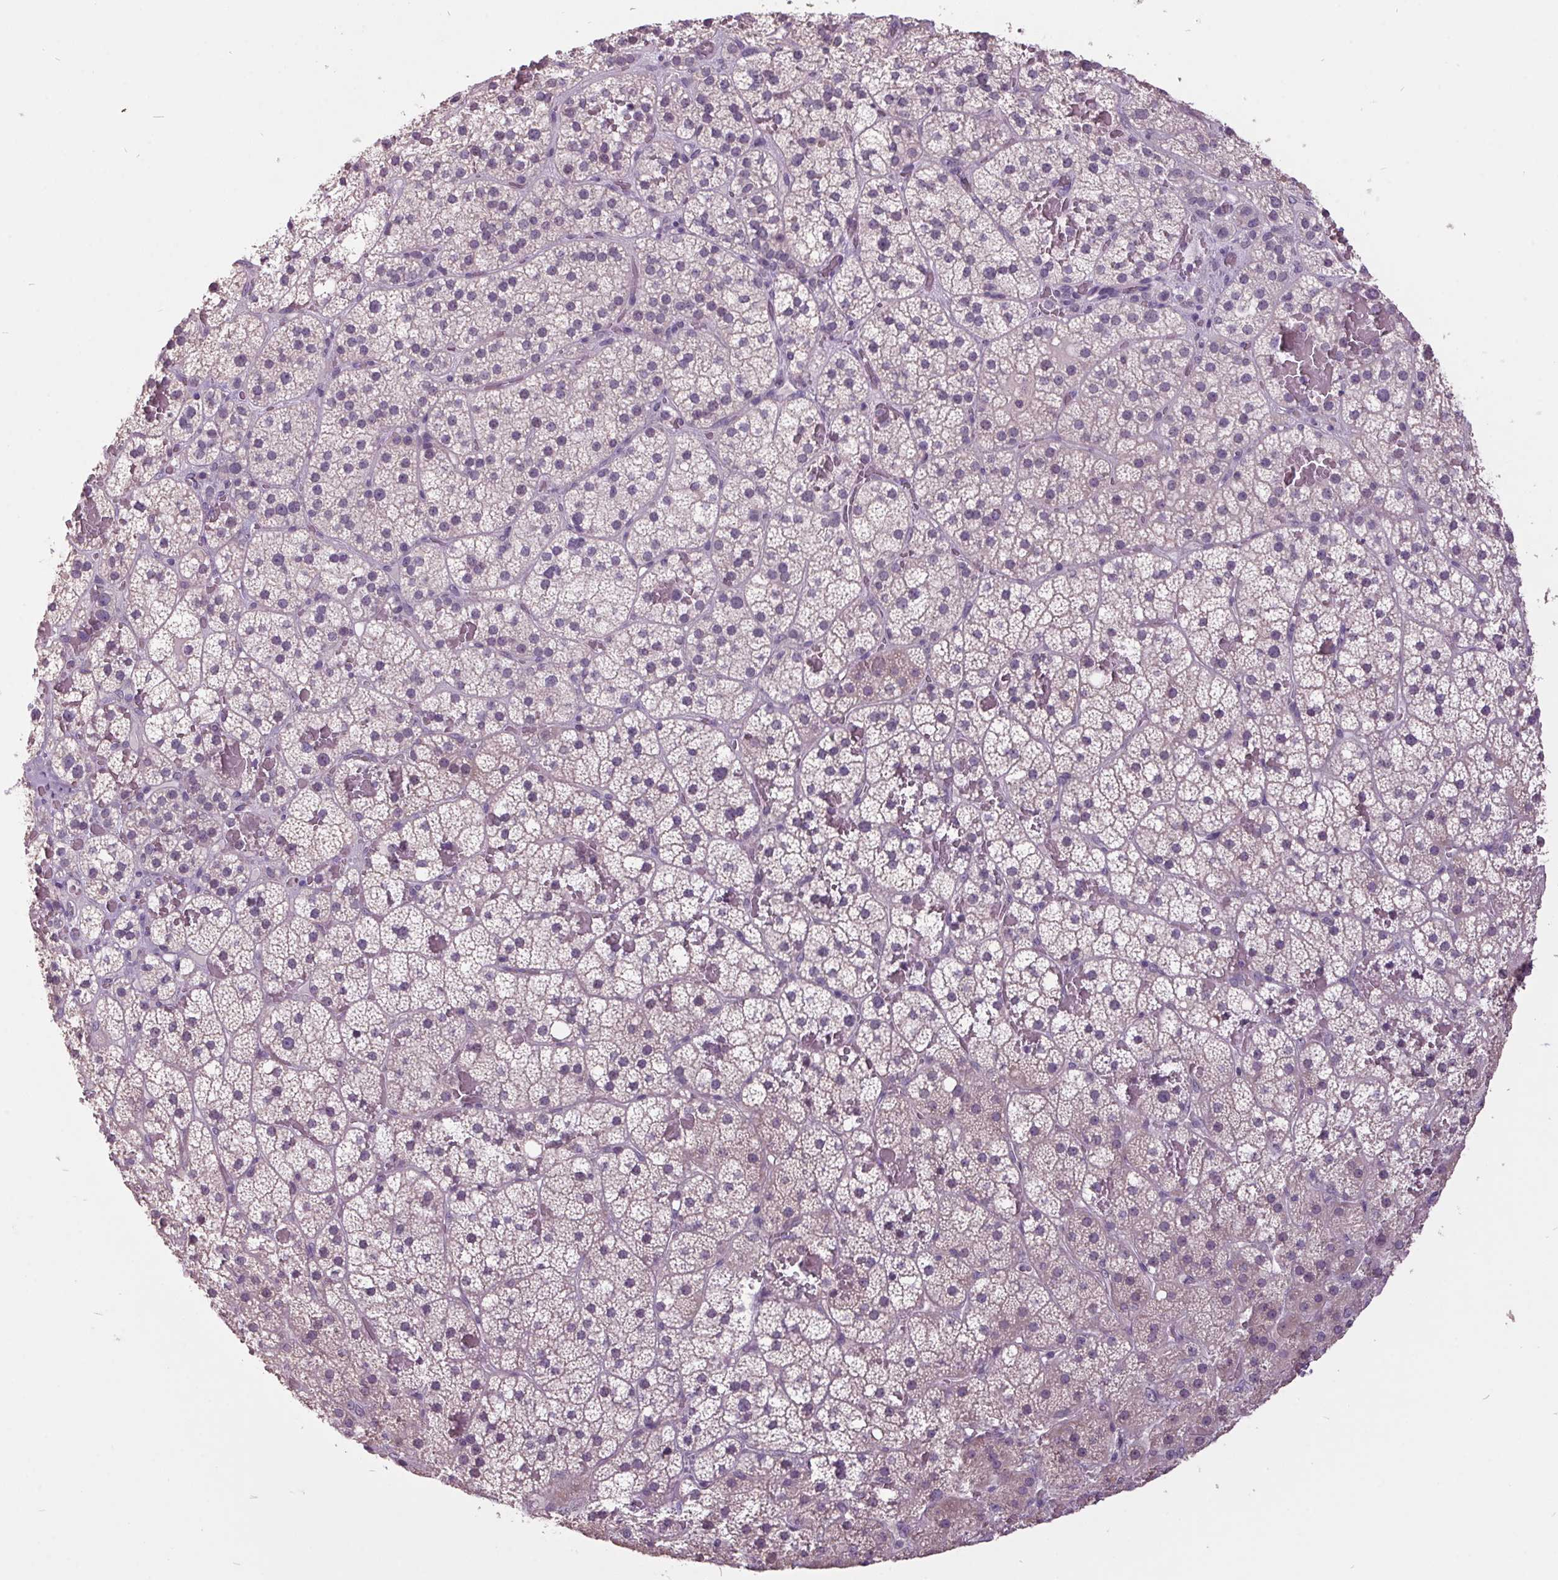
{"staining": {"intensity": "negative", "quantity": "none", "location": "none"}, "tissue": "adrenal gland", "cell_type": "Glandular cells", "image_type": "normal", "snomed": [{"axis": "morphology", "description": "Normal tissue, NOS"}, {"axis": "topography", "description": "Adrenal gland"}], "caption": "This is a photomicrograph of immunohistochemistry staining of benign adrenal gland, which shows no positivity in glandular cells.", "gene": "C2orf16", "patient": {"sex": "male", "age": 53}}